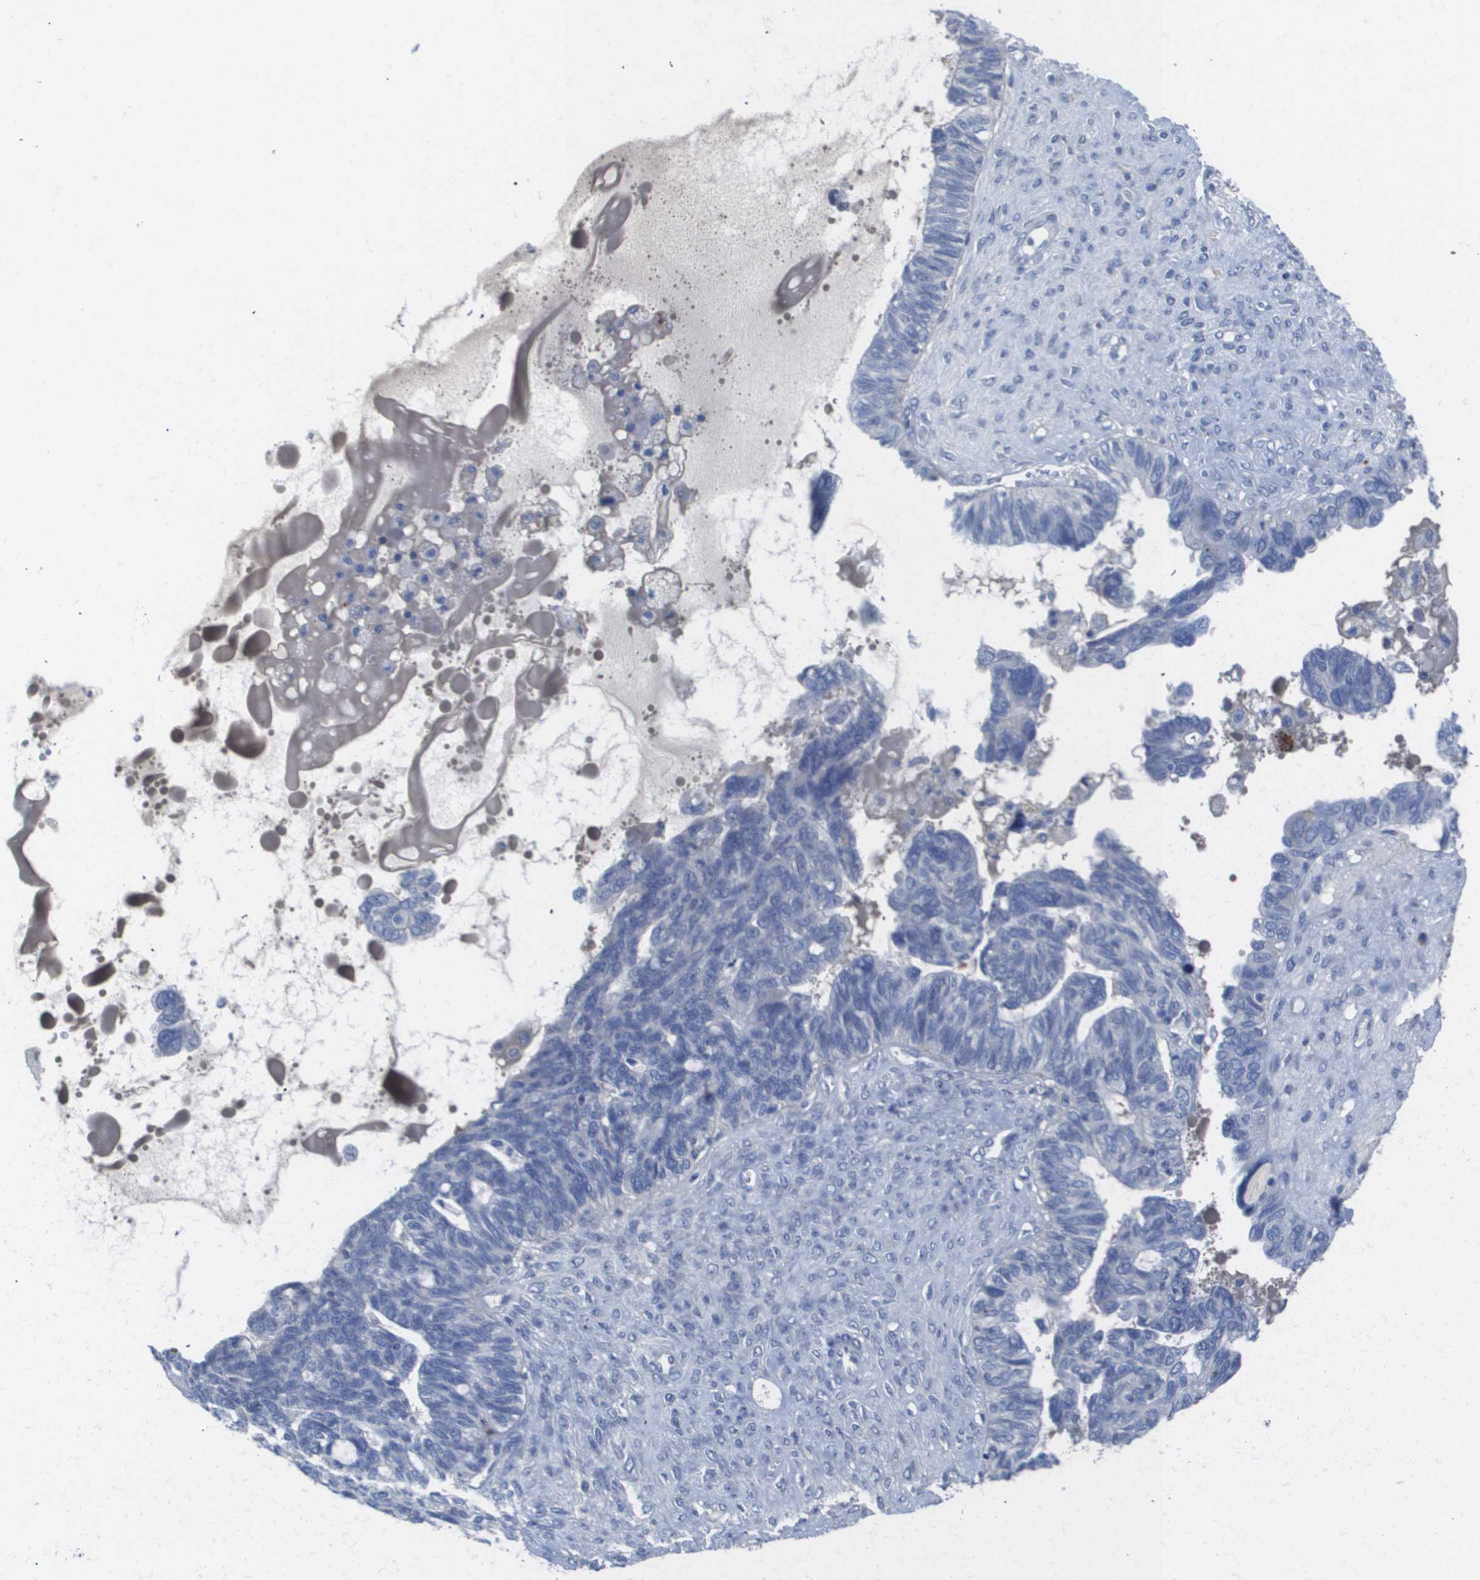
{"staining": {"intensity": "negative", "quantity": "none", "location": "none"}, "tissue": "ovarian cancer", "cell_type": "Tumor cells", "image_type": "cancer", "snomed": [{"axis": "morphology", "description": "Cystadenocarcinoma, serous, NOS"}, {"axis": "topography", "description": "Ovary"}], "caption": "The immunohistochemistry (IHC) histopathology image has no significant staining in tumor cells of serous cystadenocarcinoma (ovarian) tissue.", "gene": "MS4A1", "patient": {"sex": "female", "age": 79}}